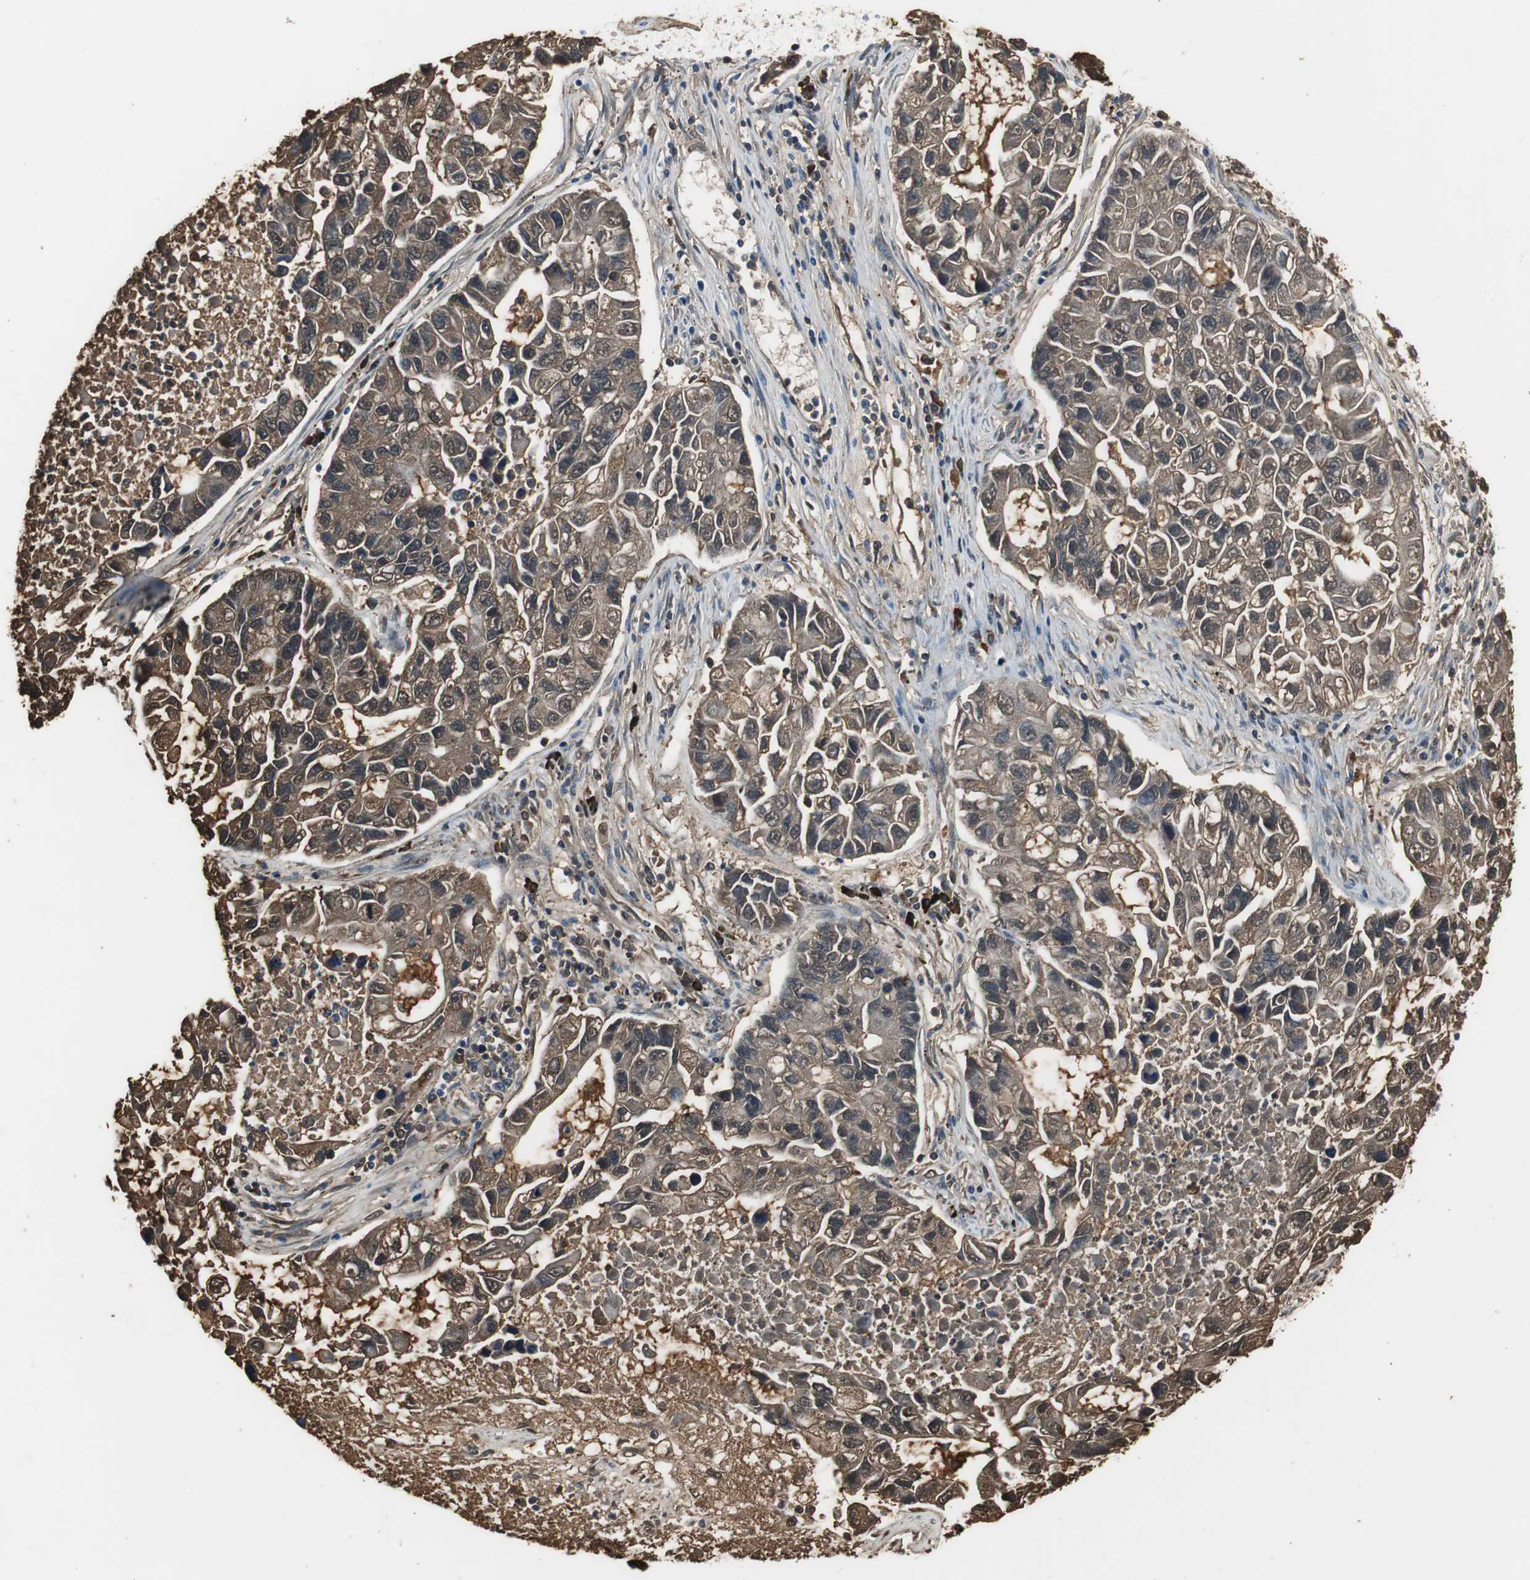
{"staining": {"intensity": "moderate", "quantity": ">75%", "location": "cytoplasmic/membranous"}, "tissue": "lung cancer", "cell_type": "Tumor cells", "image_type": "cancer", "snomed": [{"axis": "morphology", "description": "Adenocarcinoma, NOS"}, {"axis": "topography", "description": "Lung"}], "caption": "DAB immunohistochemical staining of human adenocarcinoma (lung) reveals moderate cytoplasmic/membranous protein expression in approximately >75% of tumor cells.", "gene": "IGHA1", "patient": {"sex": "female", "age": 51}}